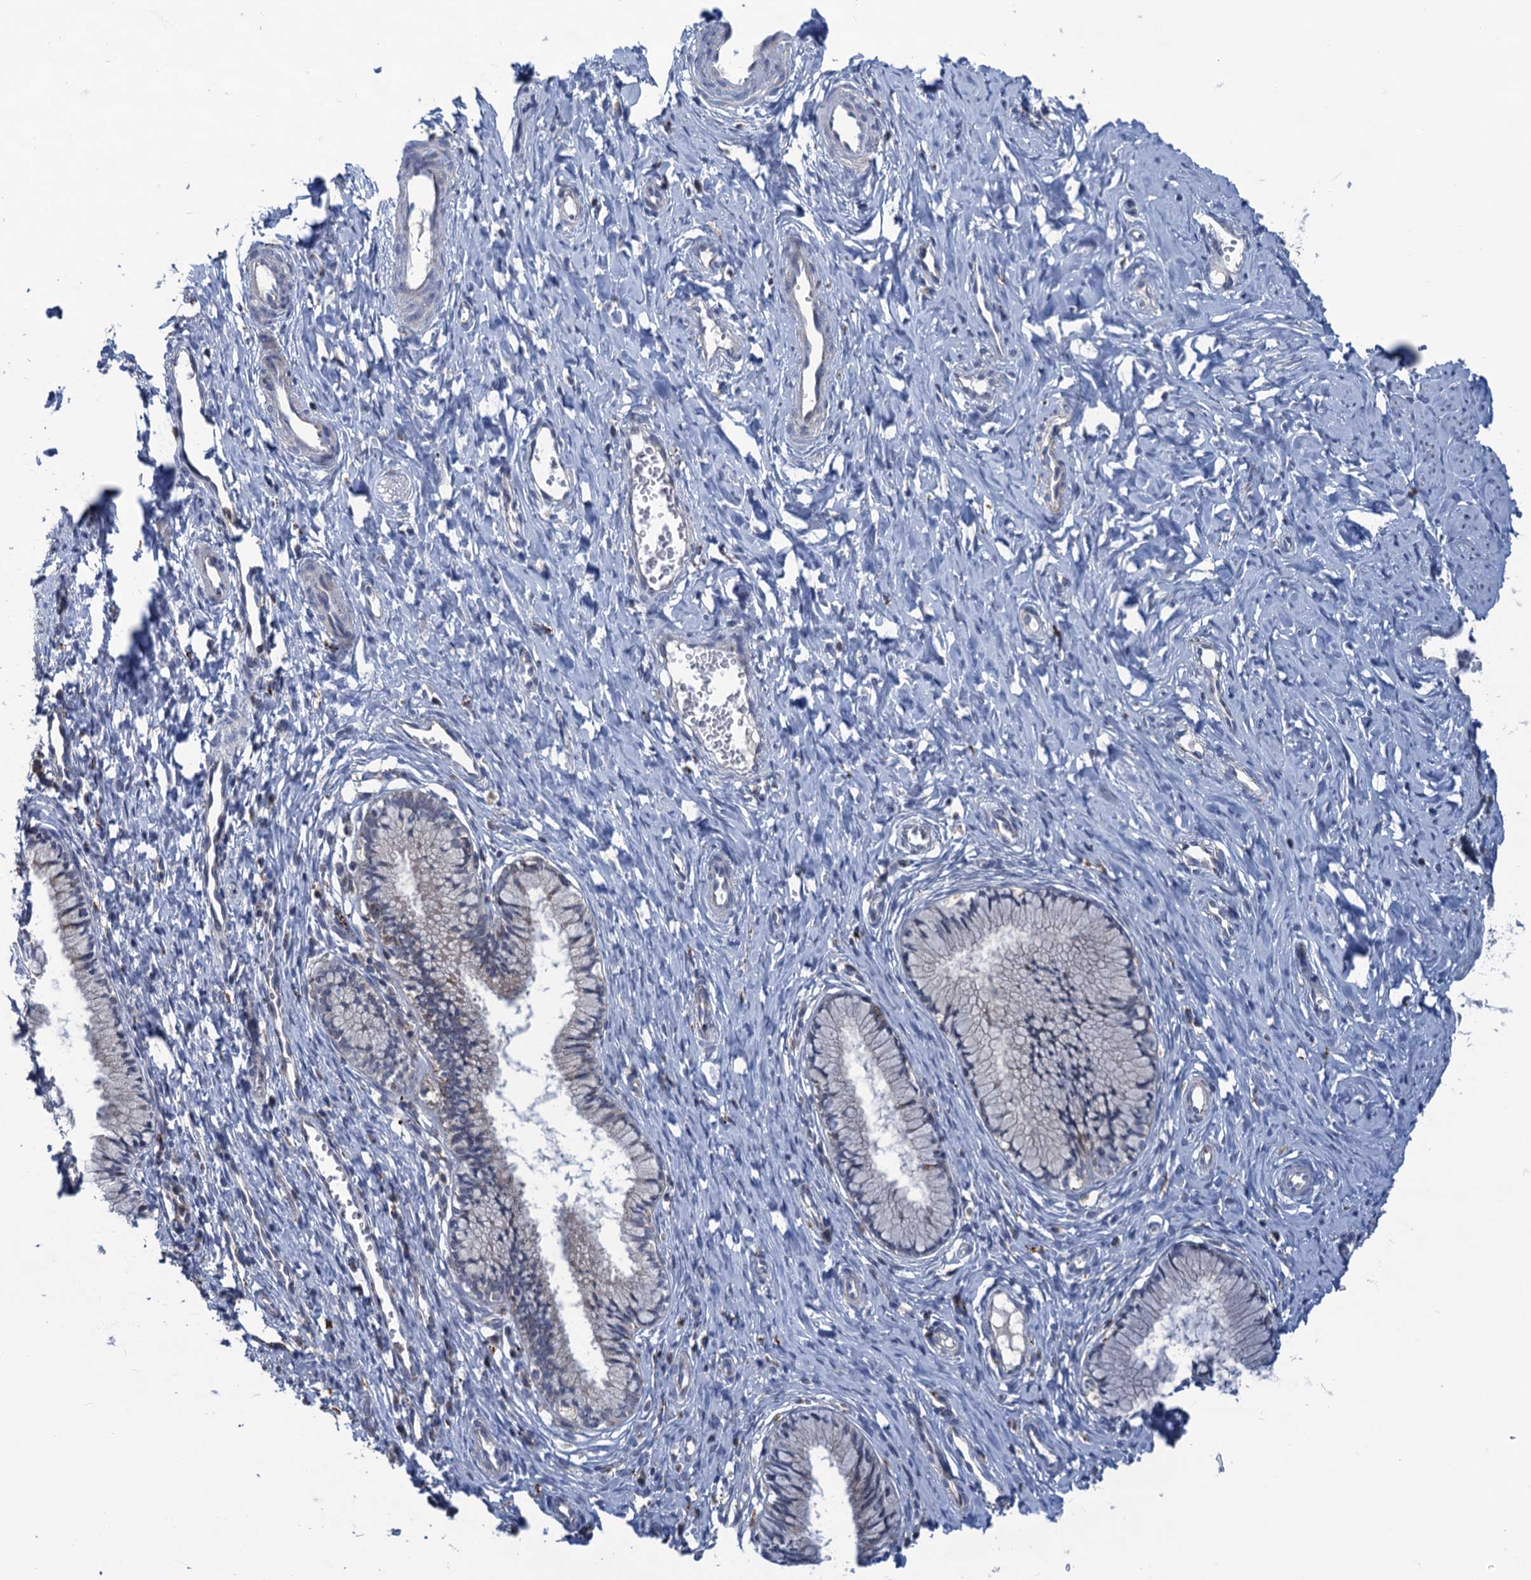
{"staining": {"intensity": "negative", "quantity": "none", "location": "none"}, "tissue": "cervix", "cell_type": "Glandular cells", "image_type": "normal", "snomed": [{"axis": "morphology", "description": "Normal tissue, NOS"}, {"axis": "topography", "description": "Cervix"}], "caption": "This is a histopathology image of IHC staining of normal cervix, which shows no expression in glandular cells.", "gene": "ANKS3", "patient": {"sex": "female", "age": 27}}